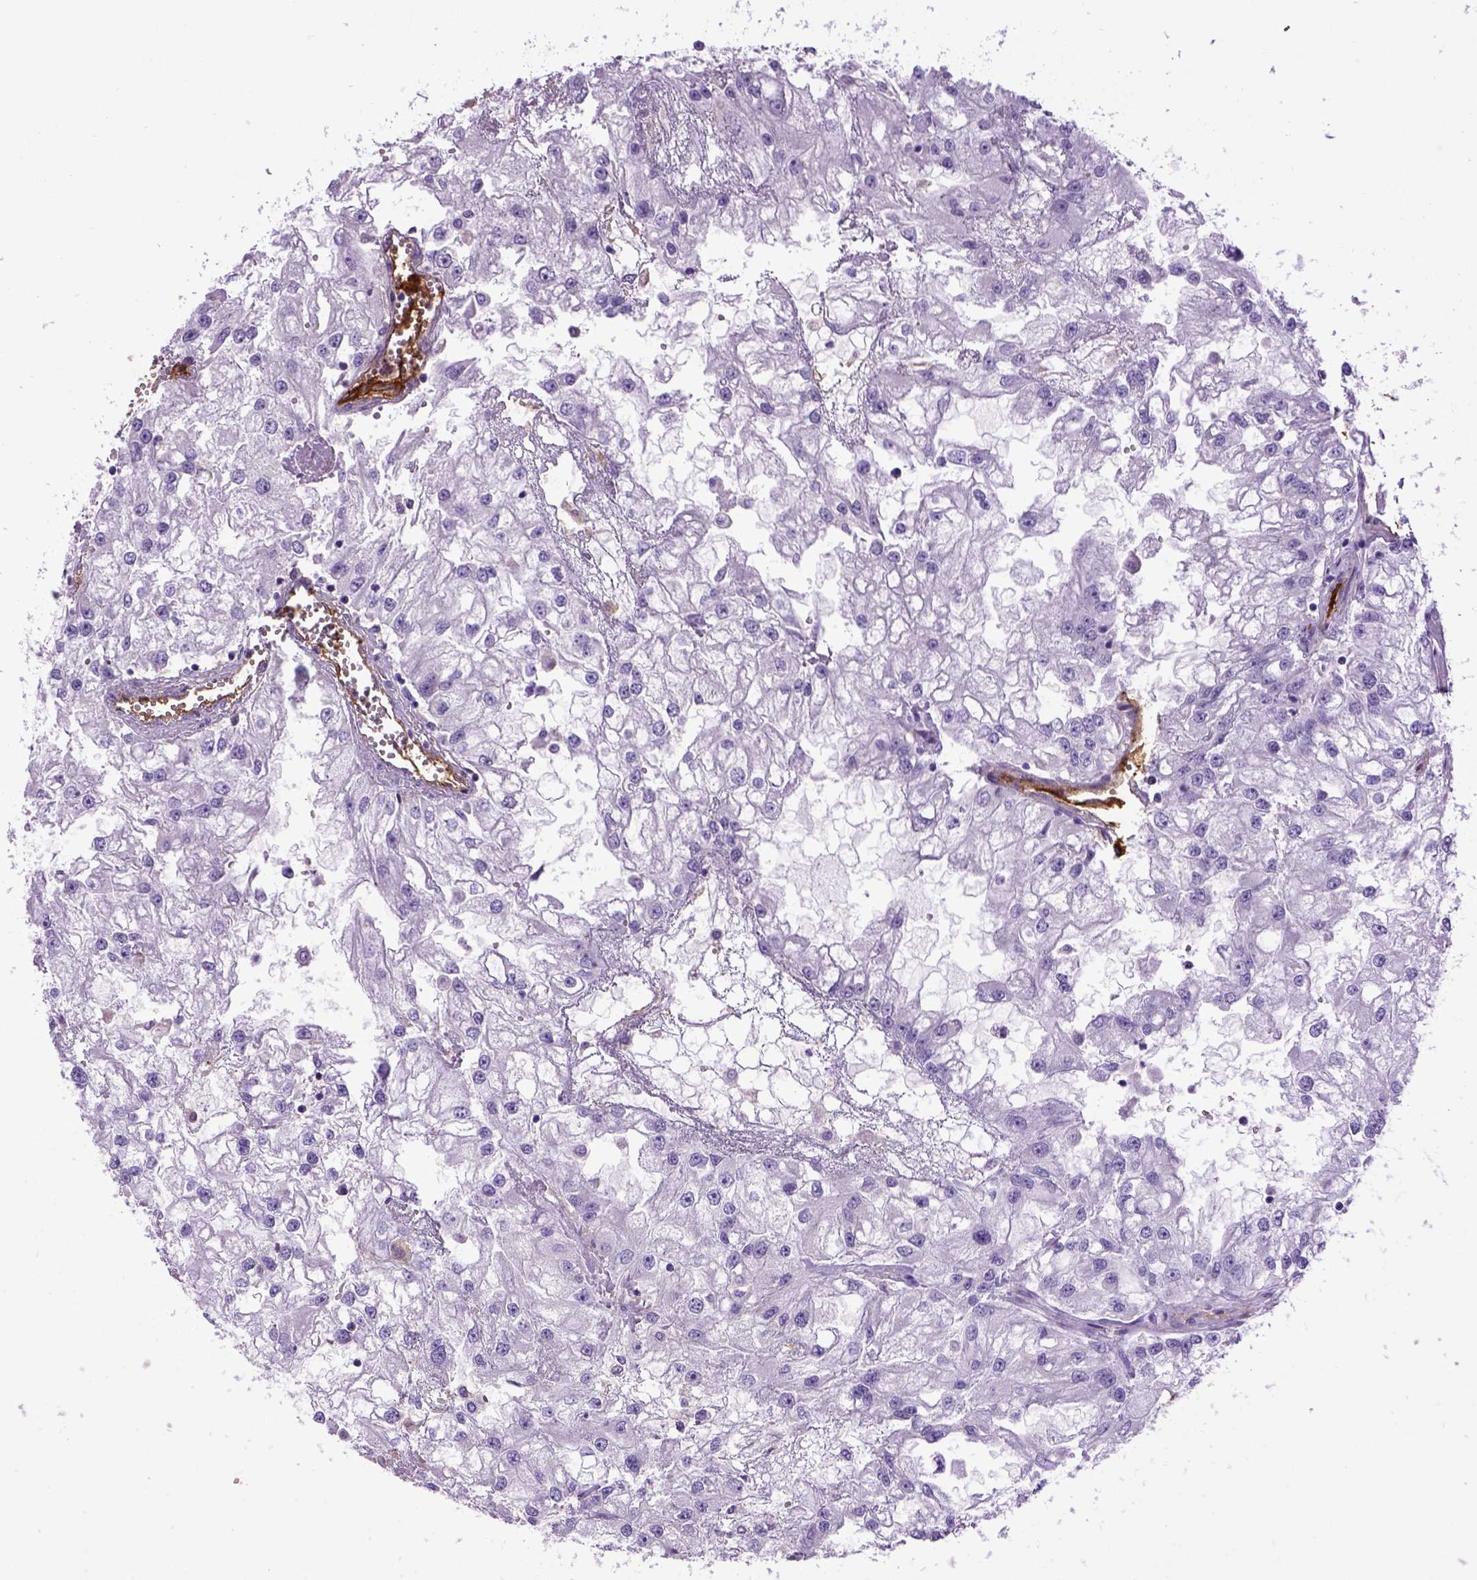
{"staining": {"intensity": "negative", "quantity": "none", "location": "none"}, "tissue": "renal cancer", "cell_type": "Tumor cells", "image_type": "cancer", "snomed": [{"axis": "morphology", "description": "Adenocarcinoma, NOS"}, {"axis": "topography", "description": "Kidney"}], "caption": "The immunohistochemistry (IHC) micrograph has no significant positivity in tumor cells of renal adenocarcinoma tissue.", "gene": "ENG", "patient": {"sex": "male", "age": 59}}